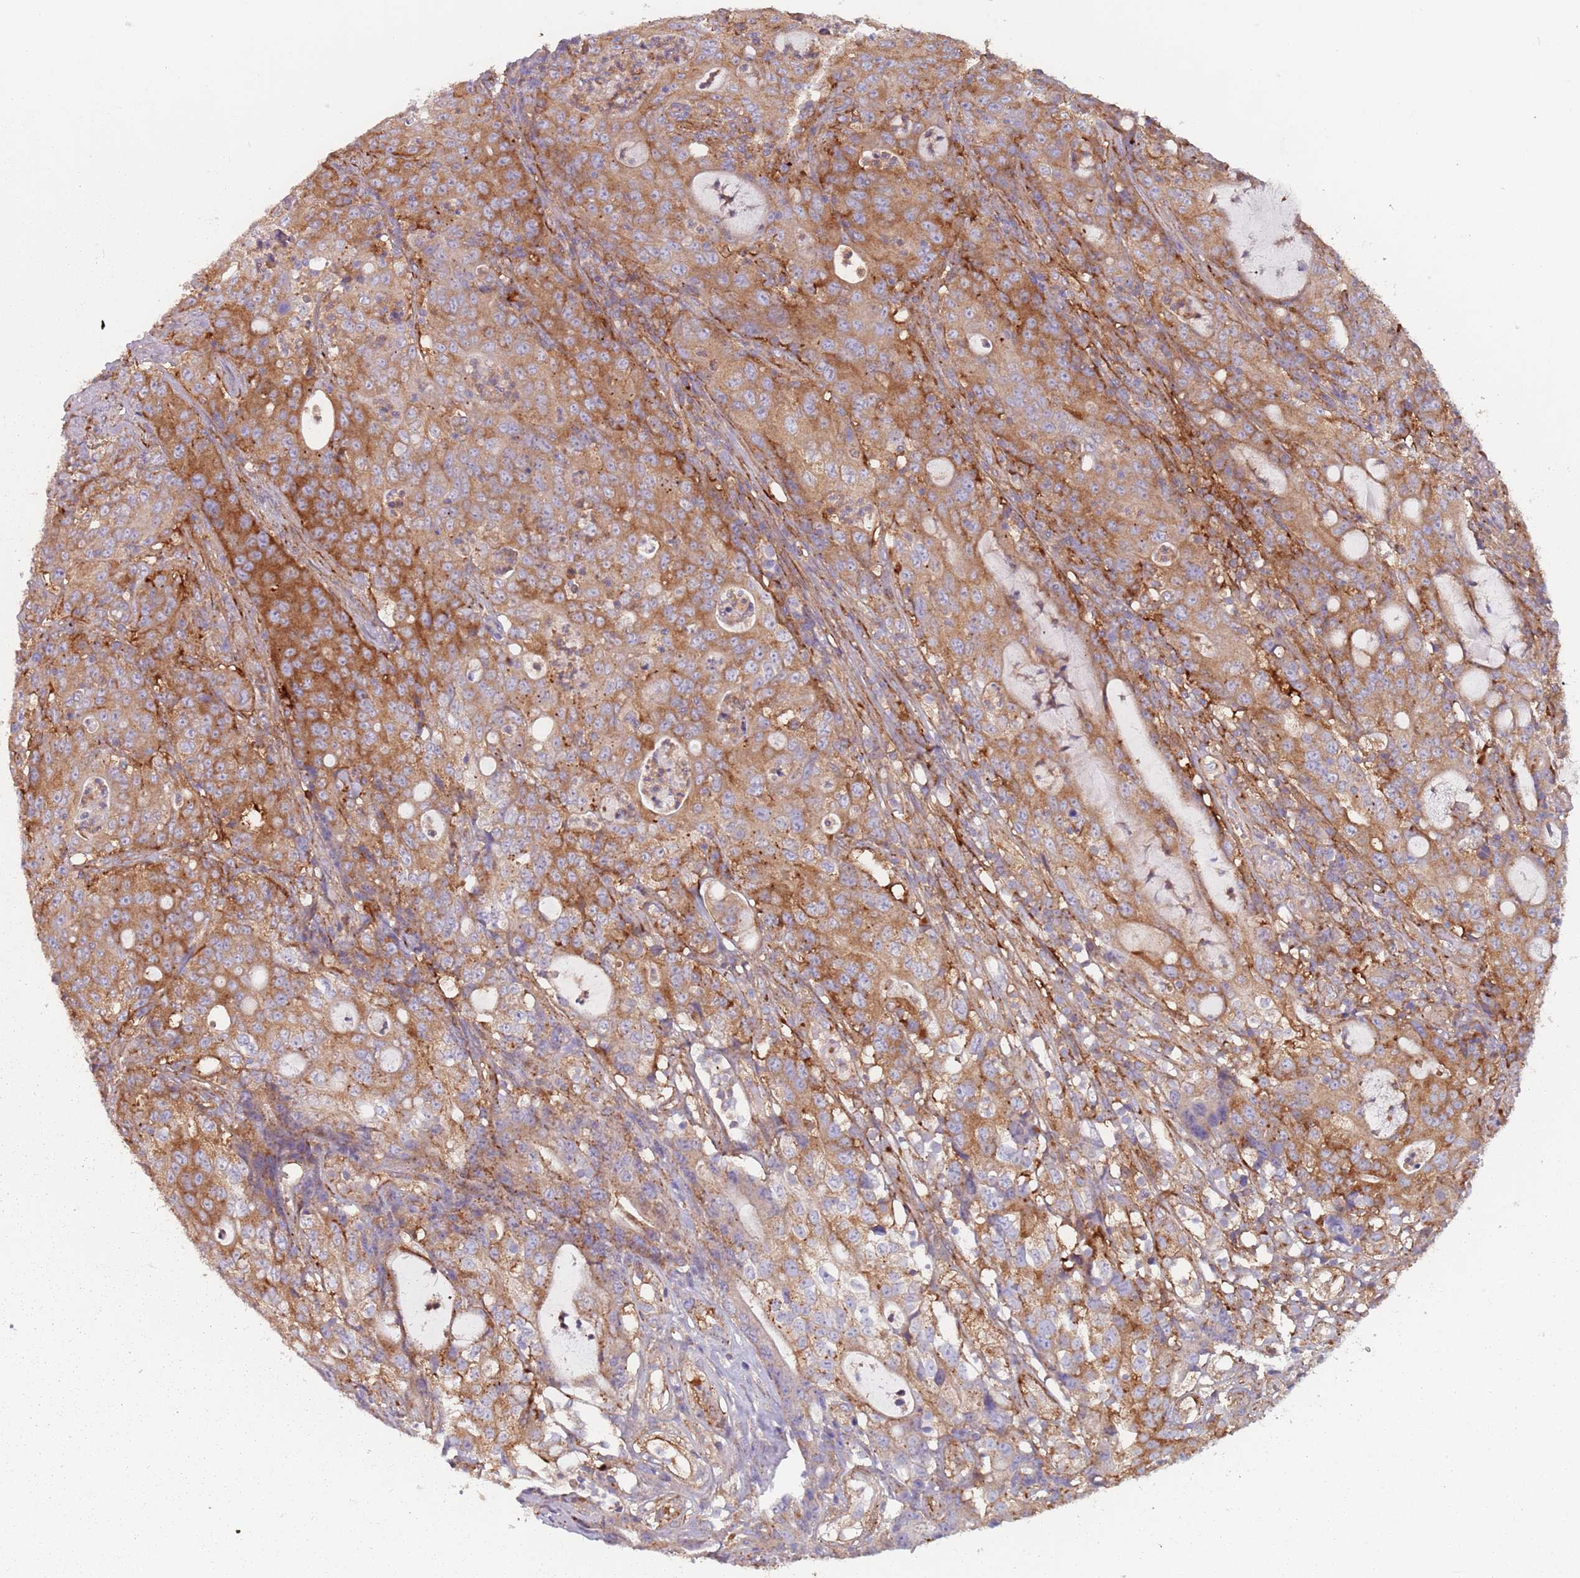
{"staining": {"intensity": "moderate", "quantity": ">75%", "location": "cytoplasmic/membranous"}, "tissue": "colorectal cancer", "cell_type": "Tumor cells", "image_type": "cancer", "snomed": [{"axis": "morphology", "description": "Adenocarcinoma, NOS"}, {"axis": "topography", "description": "Colon"}], "caption": "Colorectal cancer (adenocarcinoma) stained for a protein displays moderate cytoplasmic/membranous positivity in tumor cells. (DAB IHC, brown staining for protein, blue staining for nuclei).", "gene": "TPD52L2", "patient": {"sex": "male", "age": 83}}